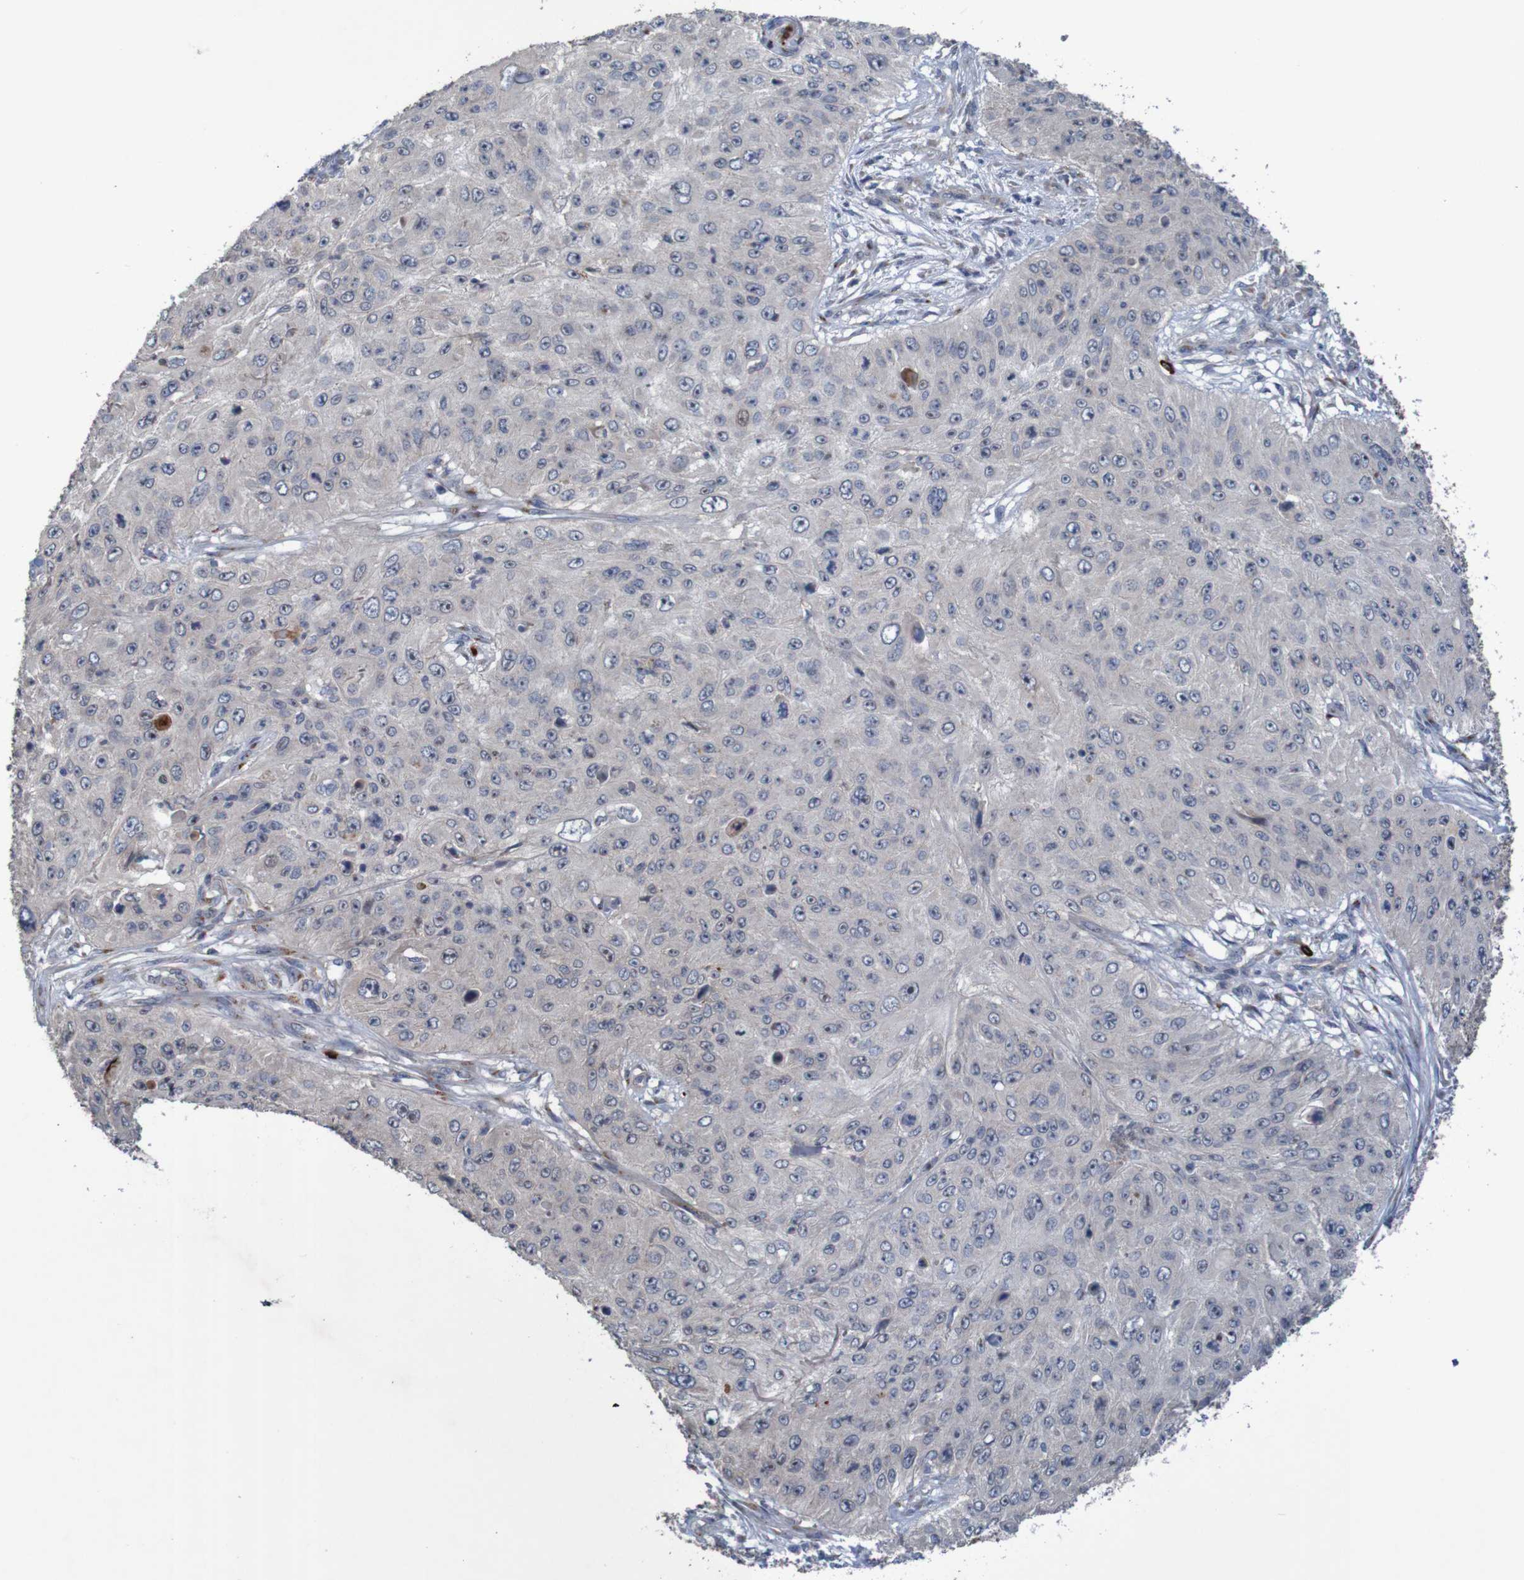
{"staining": {"intensity": "negative", "quantity": "none", "location": "none"}, "tissue": "skin cancer", "cell_type": "Tumor cells", "image_type": "cancer", "snomed": [{"axis": "morphology", "description": "Squamous cell carcinoma, NOS"}, {"axis": "topography", "description": "Skin"}], "caption": "Immunohistochemical staining of skin cancer displays no significant staining in tumor cells.", "gene": "ANGPT4", "patient": {"sex": "female", "age": 80}}